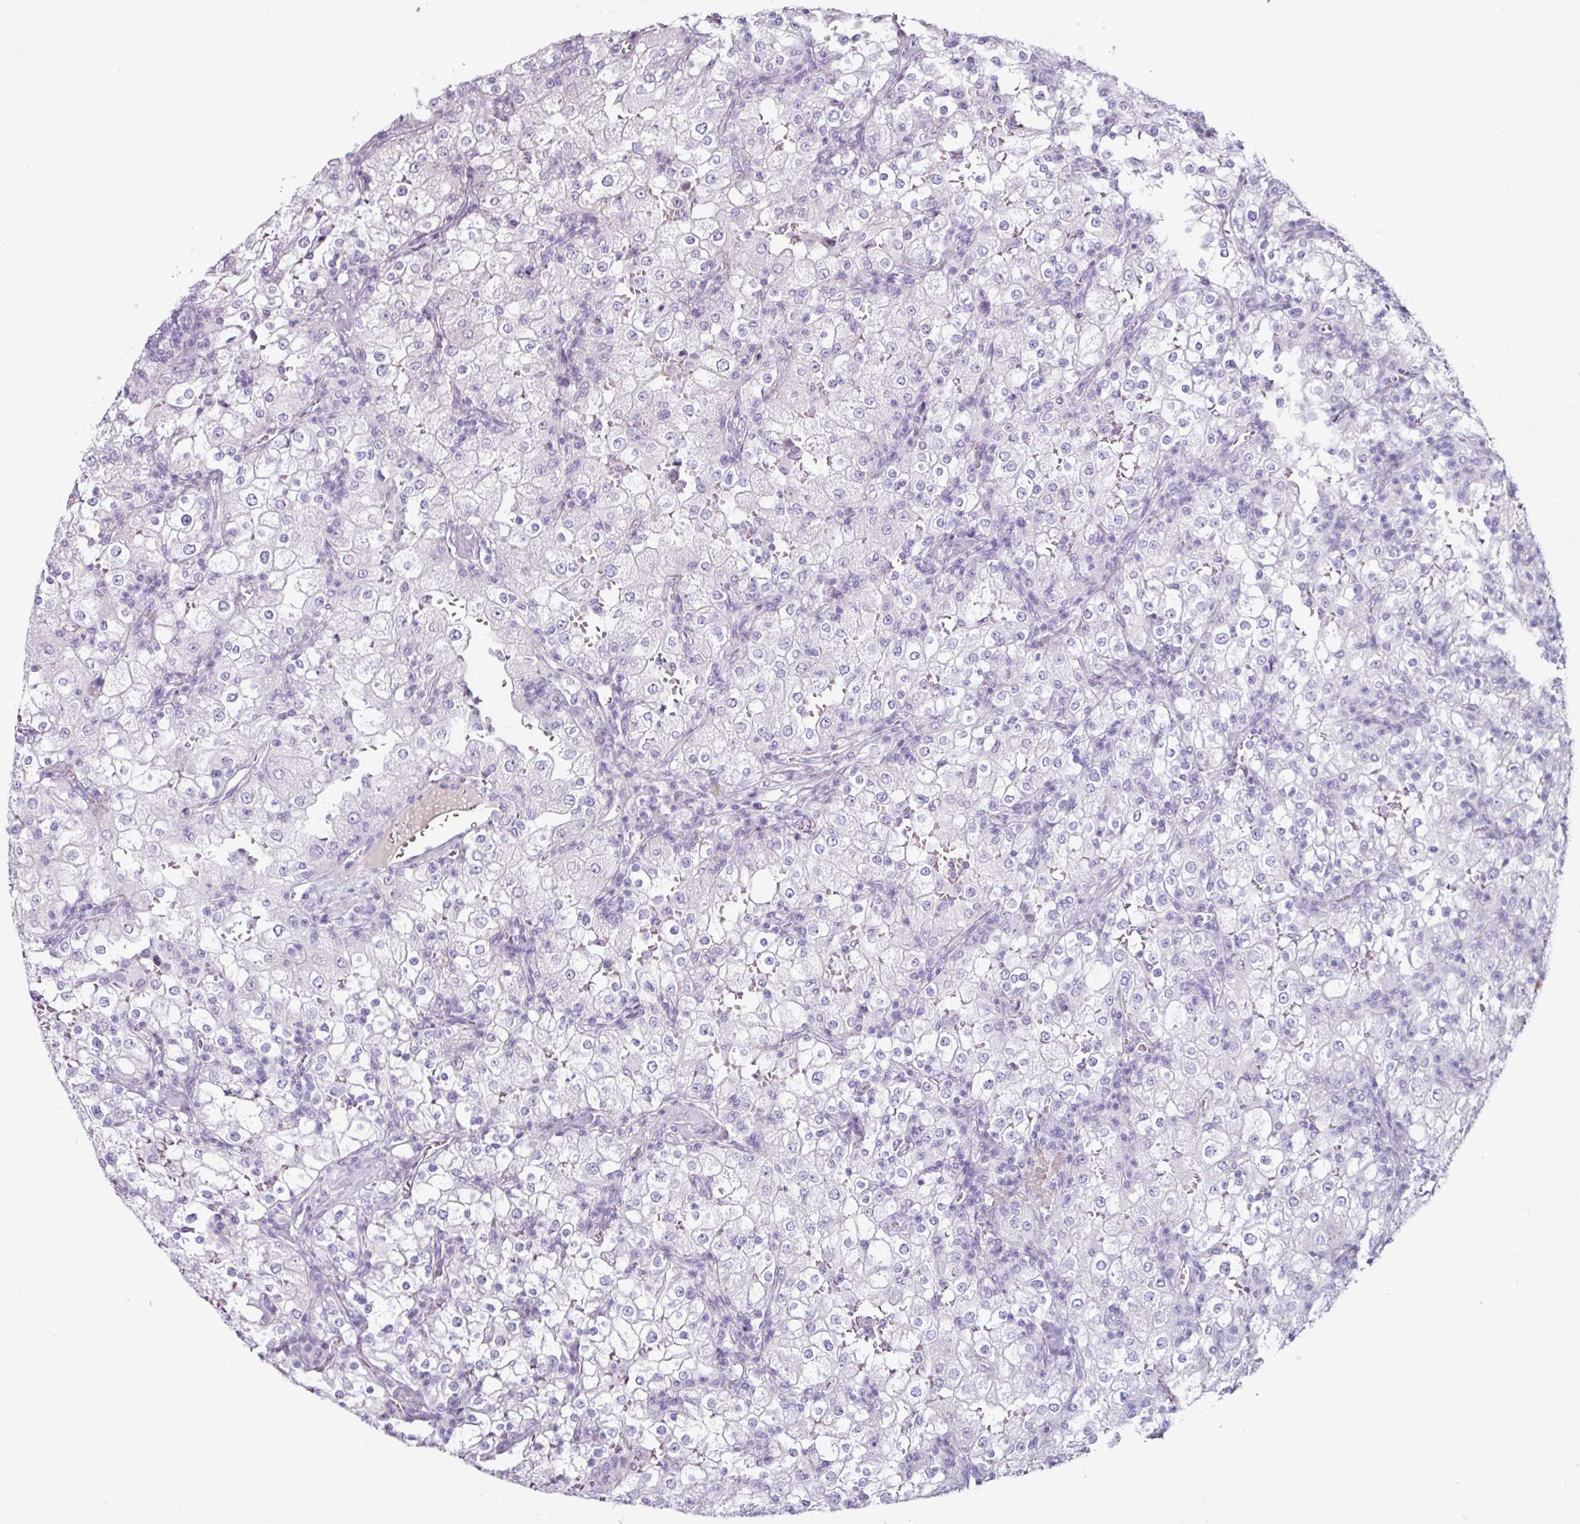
{"staining": {"intensity": "negative", "quantity": "none", "location": "none"}, "tissue": "renal cancer", "cell_type": "Tumor cells", "image_type": "cancer", "snomed": [{"axis": "morphology", "description": "Adenocarcinoma, NOS"}, {"axis": "topography", "description": "Kidney"}], "caption": "This is an immunohistochemistry (IHC) photomicrograph of human renal adenocarcinoma. There is no staining in tumor cells.", "gene": "CLCA1", "patient": {"sex": "female", "age": 74}}